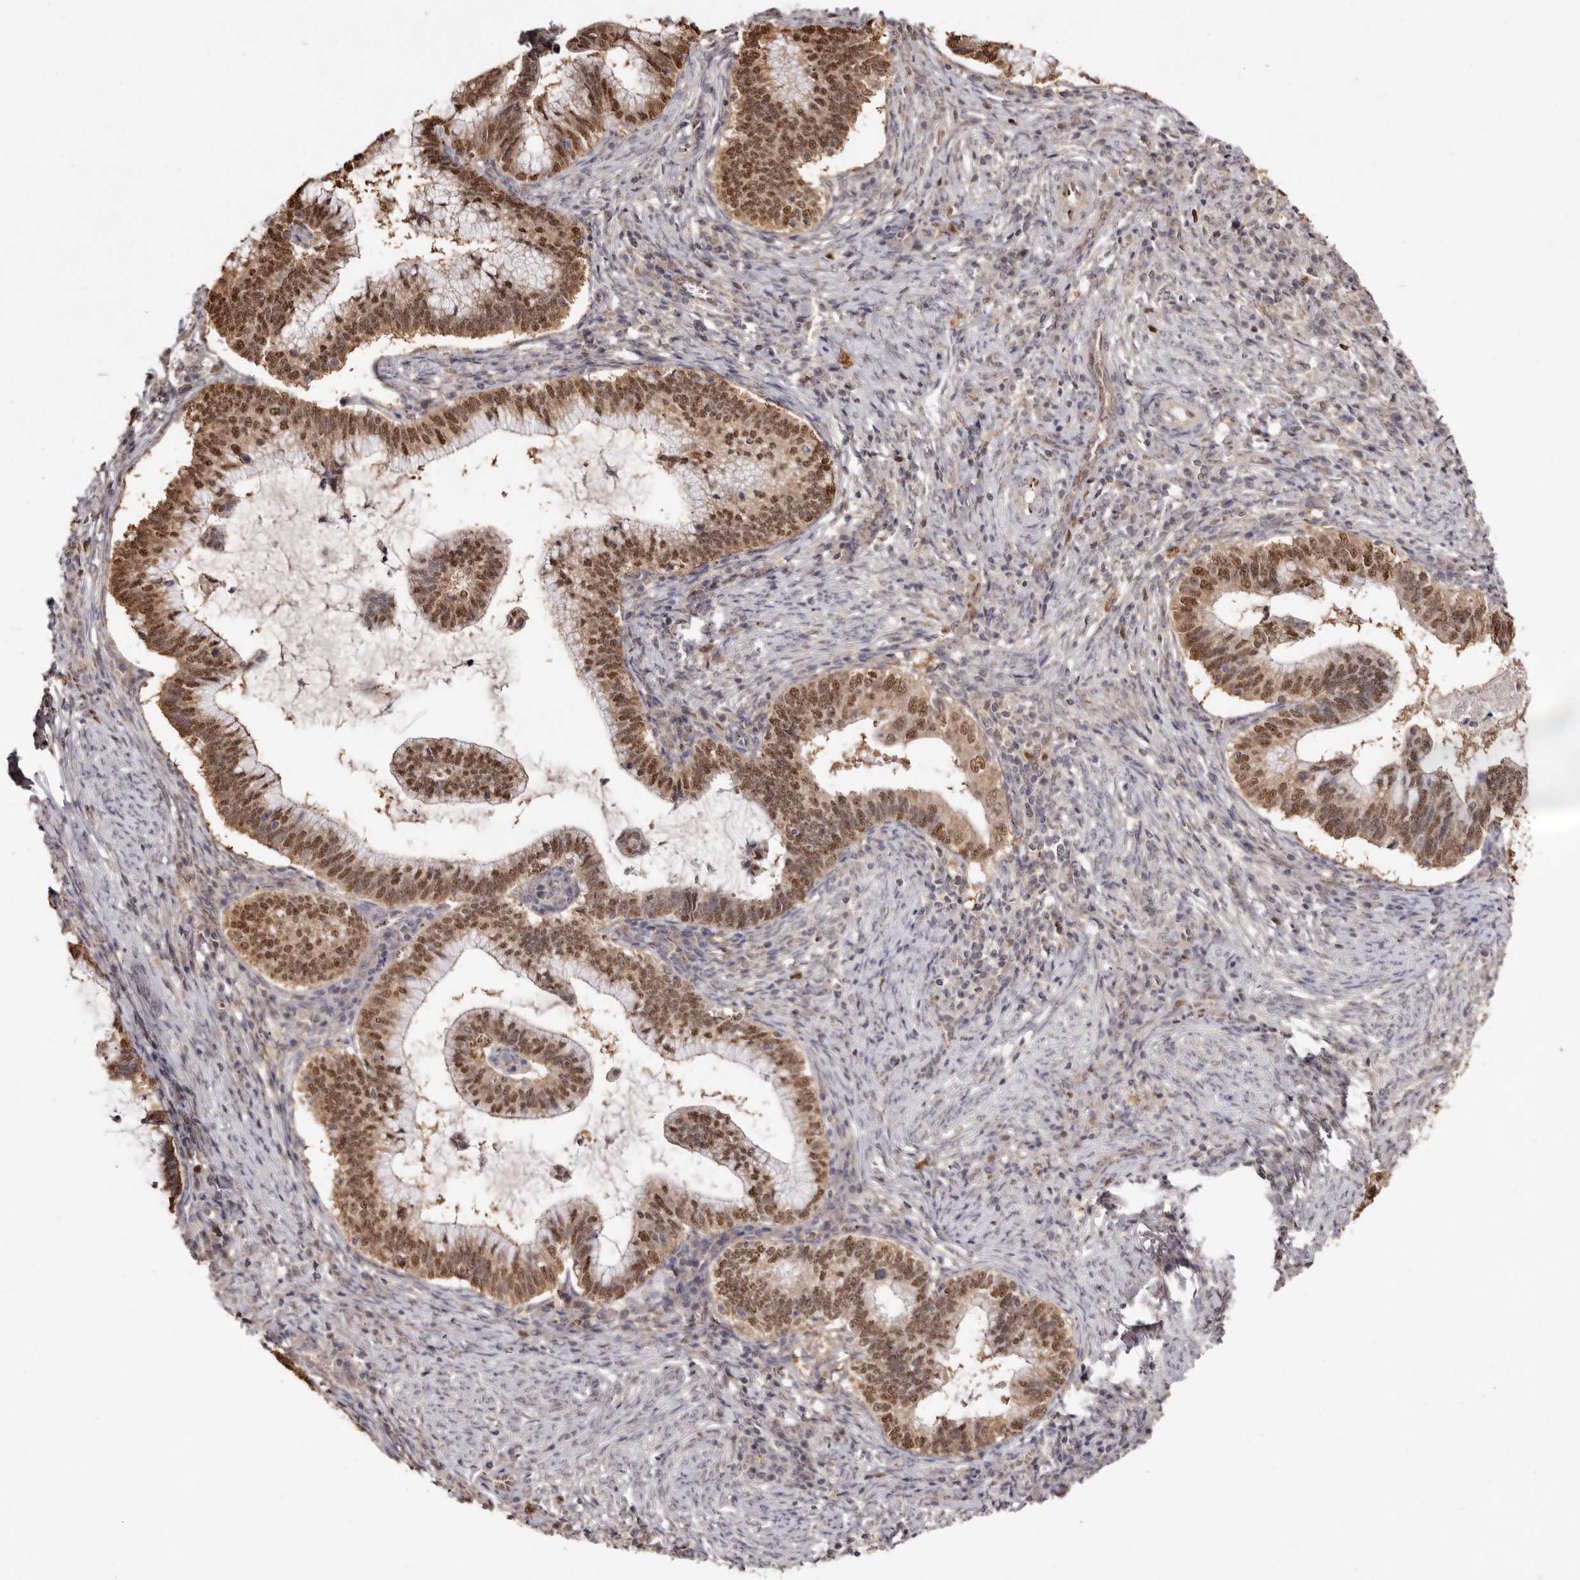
{"staining": {"intensity": "moderate", "quantity": ">75%", "location": "cytoplasmic/membranous,nuclear"}, "tissue": "cervical cancer", "cell_type": "Tumor cells", "image_type": "cancer", "snomed": [{"axis": "morphology", "description": "Adenocarcinoma, NOS"}, {"axis": "topography", "description": "Cervix"}], "caption": "IHC of adenocarcinoma (cervical) shows medium levels of moderate cytoplasmic/membranous and nuclear expression in about >75% of tumor cells.", "gene": "NOTCH1", "patient": {"sex": "female", "age": 36}}